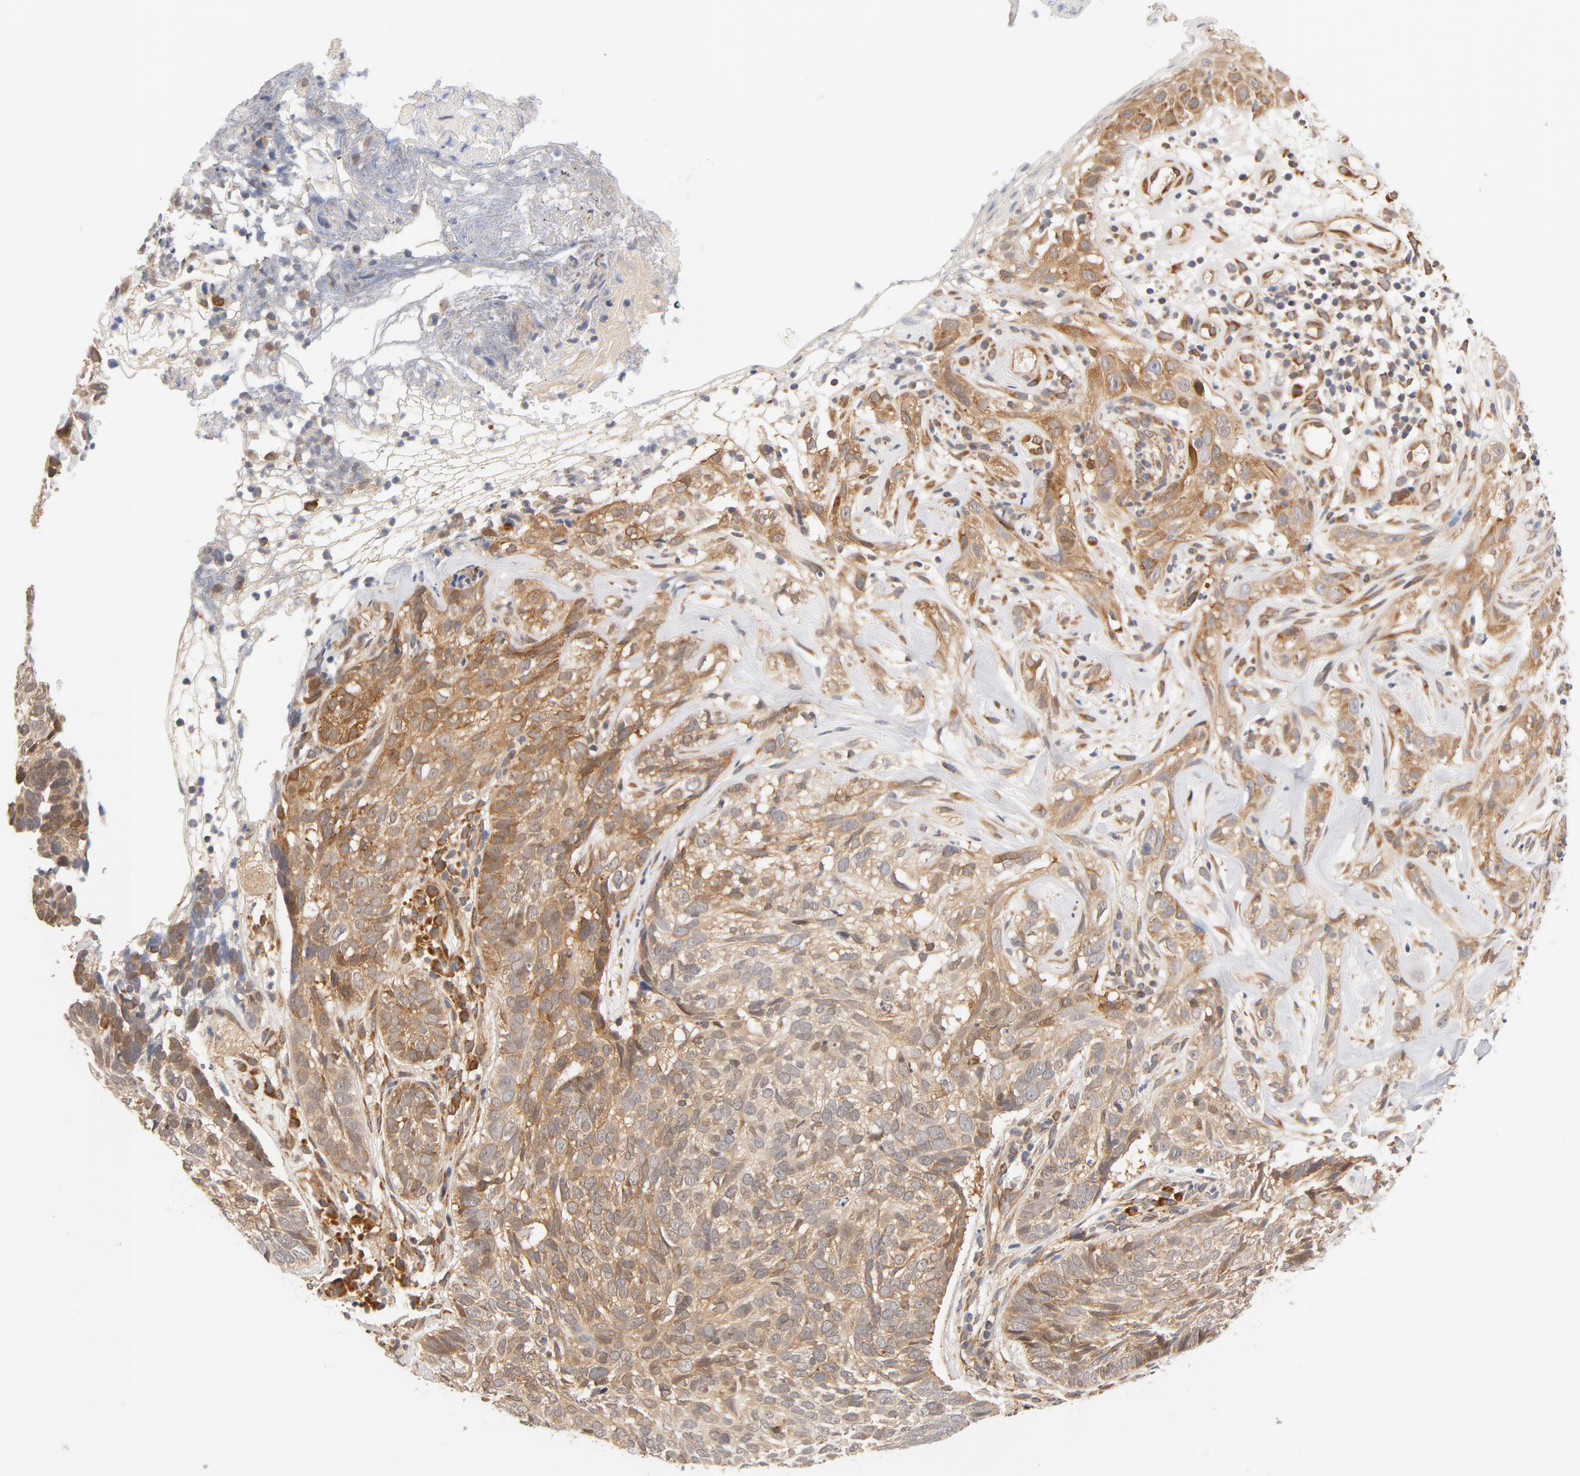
{"staining": {"intensity": "moderate", "quantity": ">75%", "location": "cytoplasmic/membranous"}, "tissue": "skin cancer", "cell_type": "Tumor cells", "image_type": "cancer", "snomed": [{"axis": "morphology", "description": "Basal cell carcinoma"}, {"axis": "topography", "description": "Skin"}], "caption": "Protein staining shows moderate cytoplasmic/membranous staining in approximately >75% of tumor cells in skin cancer (basal cell carcinoma).", "gene": "EIF4E", "patient": {"sex": "male", "age": 72}}